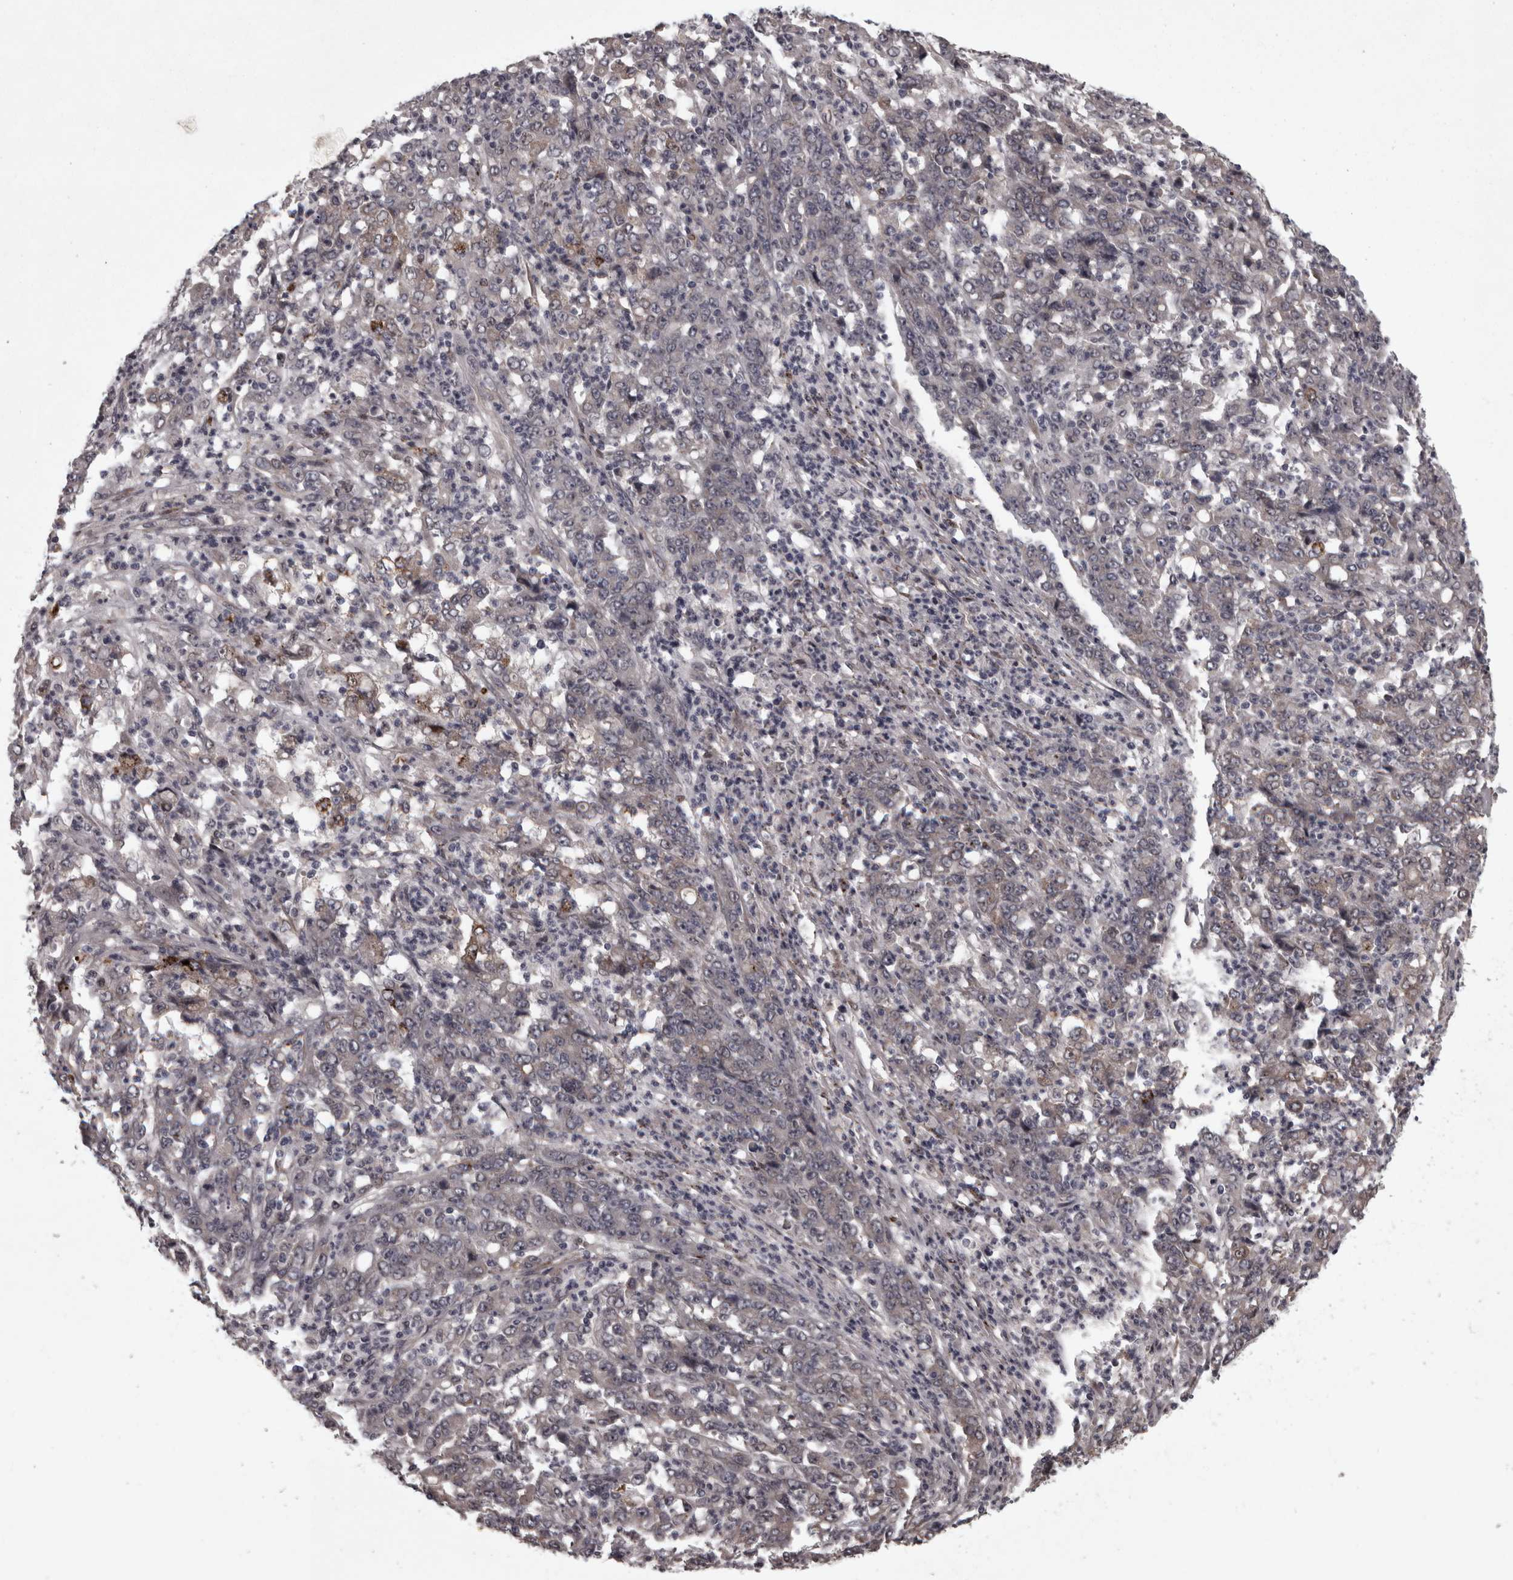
{"staining": {"intensity": "negative", "quantity": "none", "location": "none"}, "tissue": "stomach cancer", "cell_type": "Tumor cells", "image_type": "cancer", "snomed": [{"axis": "morphology", "description": "Adenocarcinoma, NOS"}, {"axis": "topography", "description": "Stomach, lower"}], "caption": "This is a histopathology image of immunohistochemistry staining of stomach adenocarcinoma, which shows no staining in tumor cells.", "gene": "PCDH17", "patient": {"sex": "female", "age": 71}}